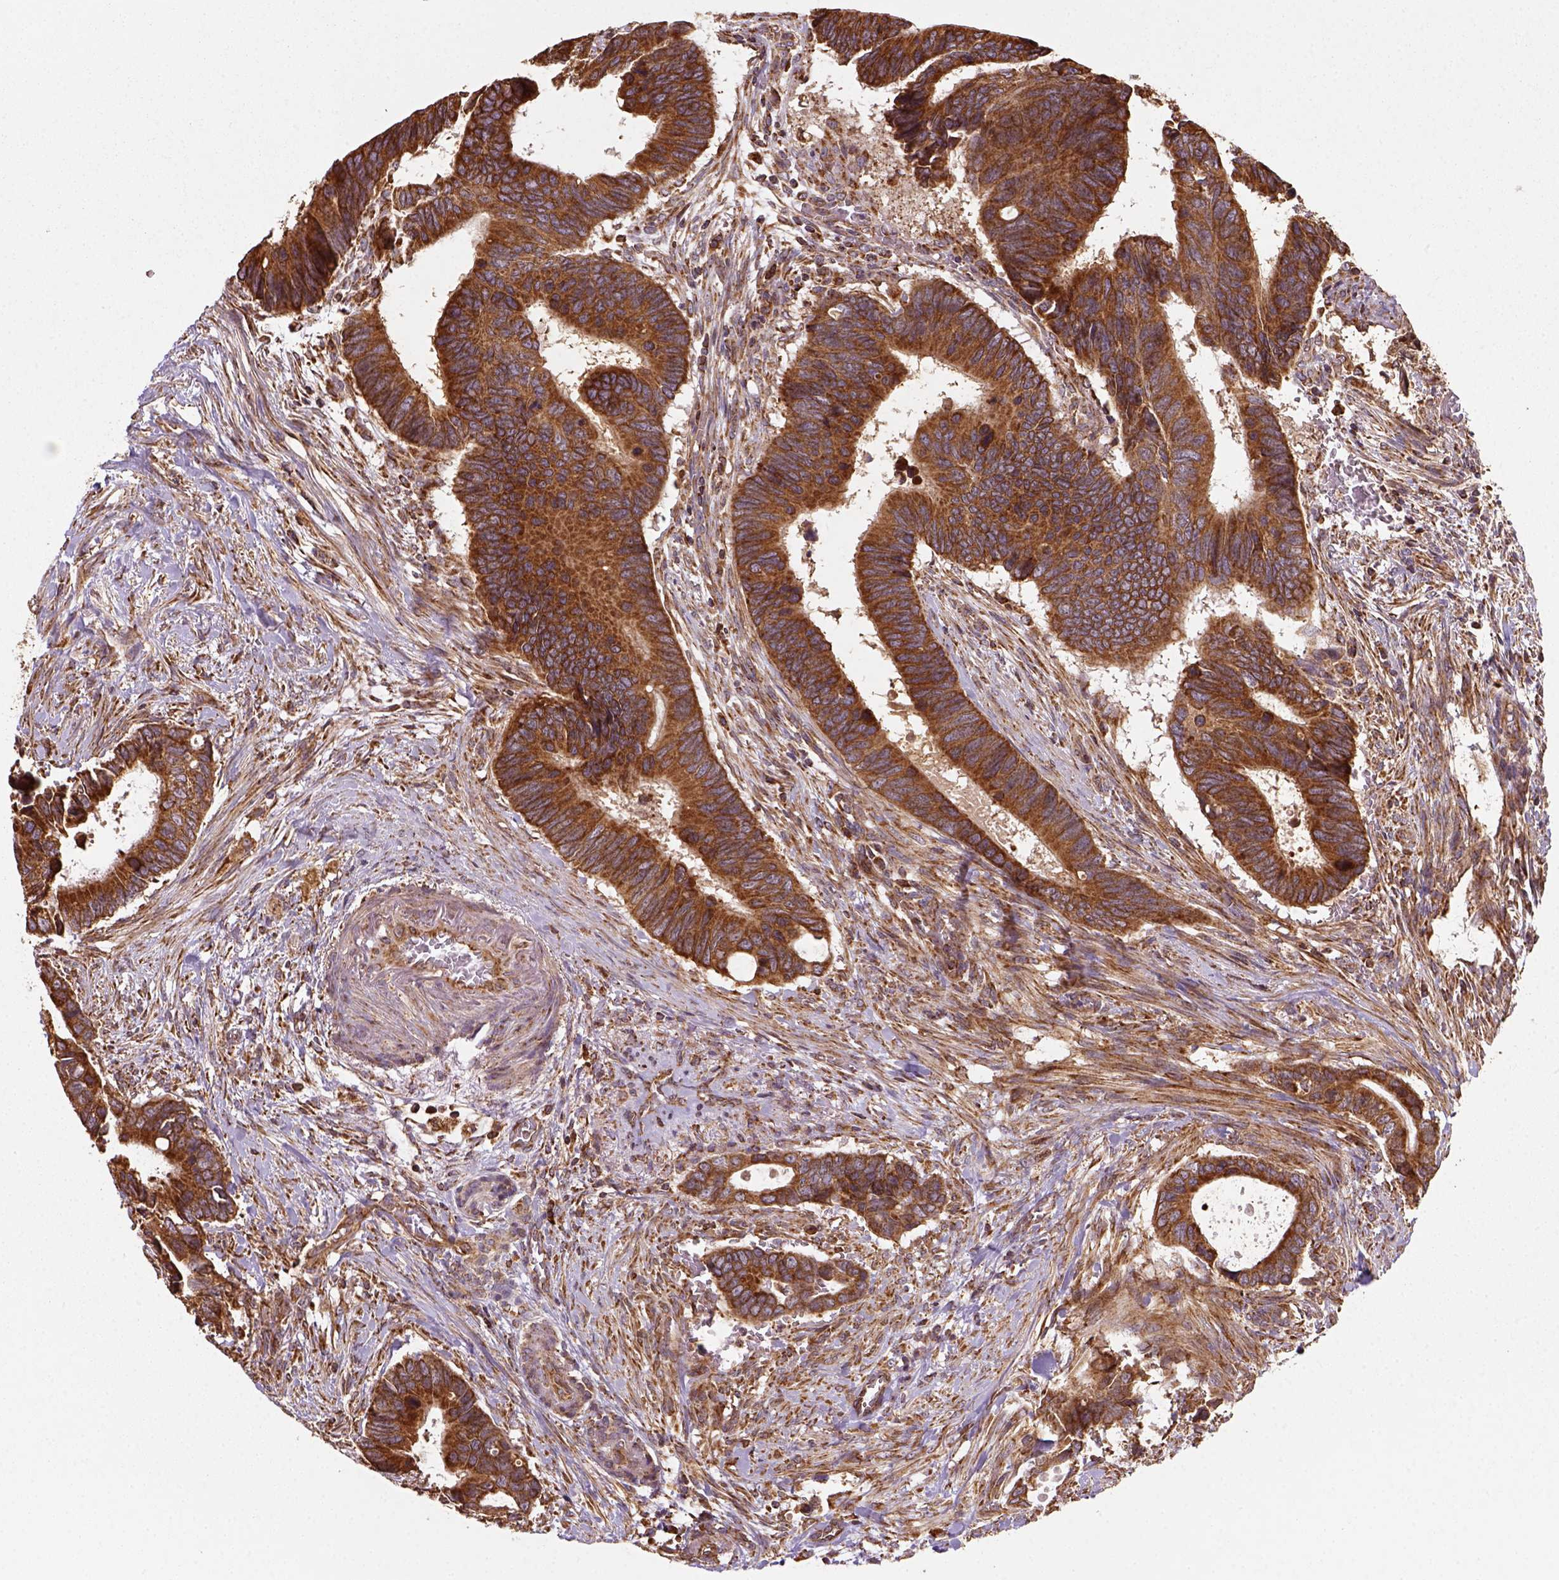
{"staining": {"intensity": "strong", "quantity": ">75%", "location": "cytoplasmic/membranous"}, "tissue": "colorectal cancer", "cell_type": "Tumor cells", "image_type": "cancer", "snomed": [{"axis": "morphology", "description": "Adenocarcinoma, NOS"}, {"axis": "topography", "description": "Colon"}], "caption": "Brown immunohistochemical staining in human colorectal cancer (adenocarcinoma) exhibits strong cytoplasmic/membranous staining in about >75% of tumor cells.", "gene": "MAPK8IP3", "patient": {"sex": "male", "age": 49}}